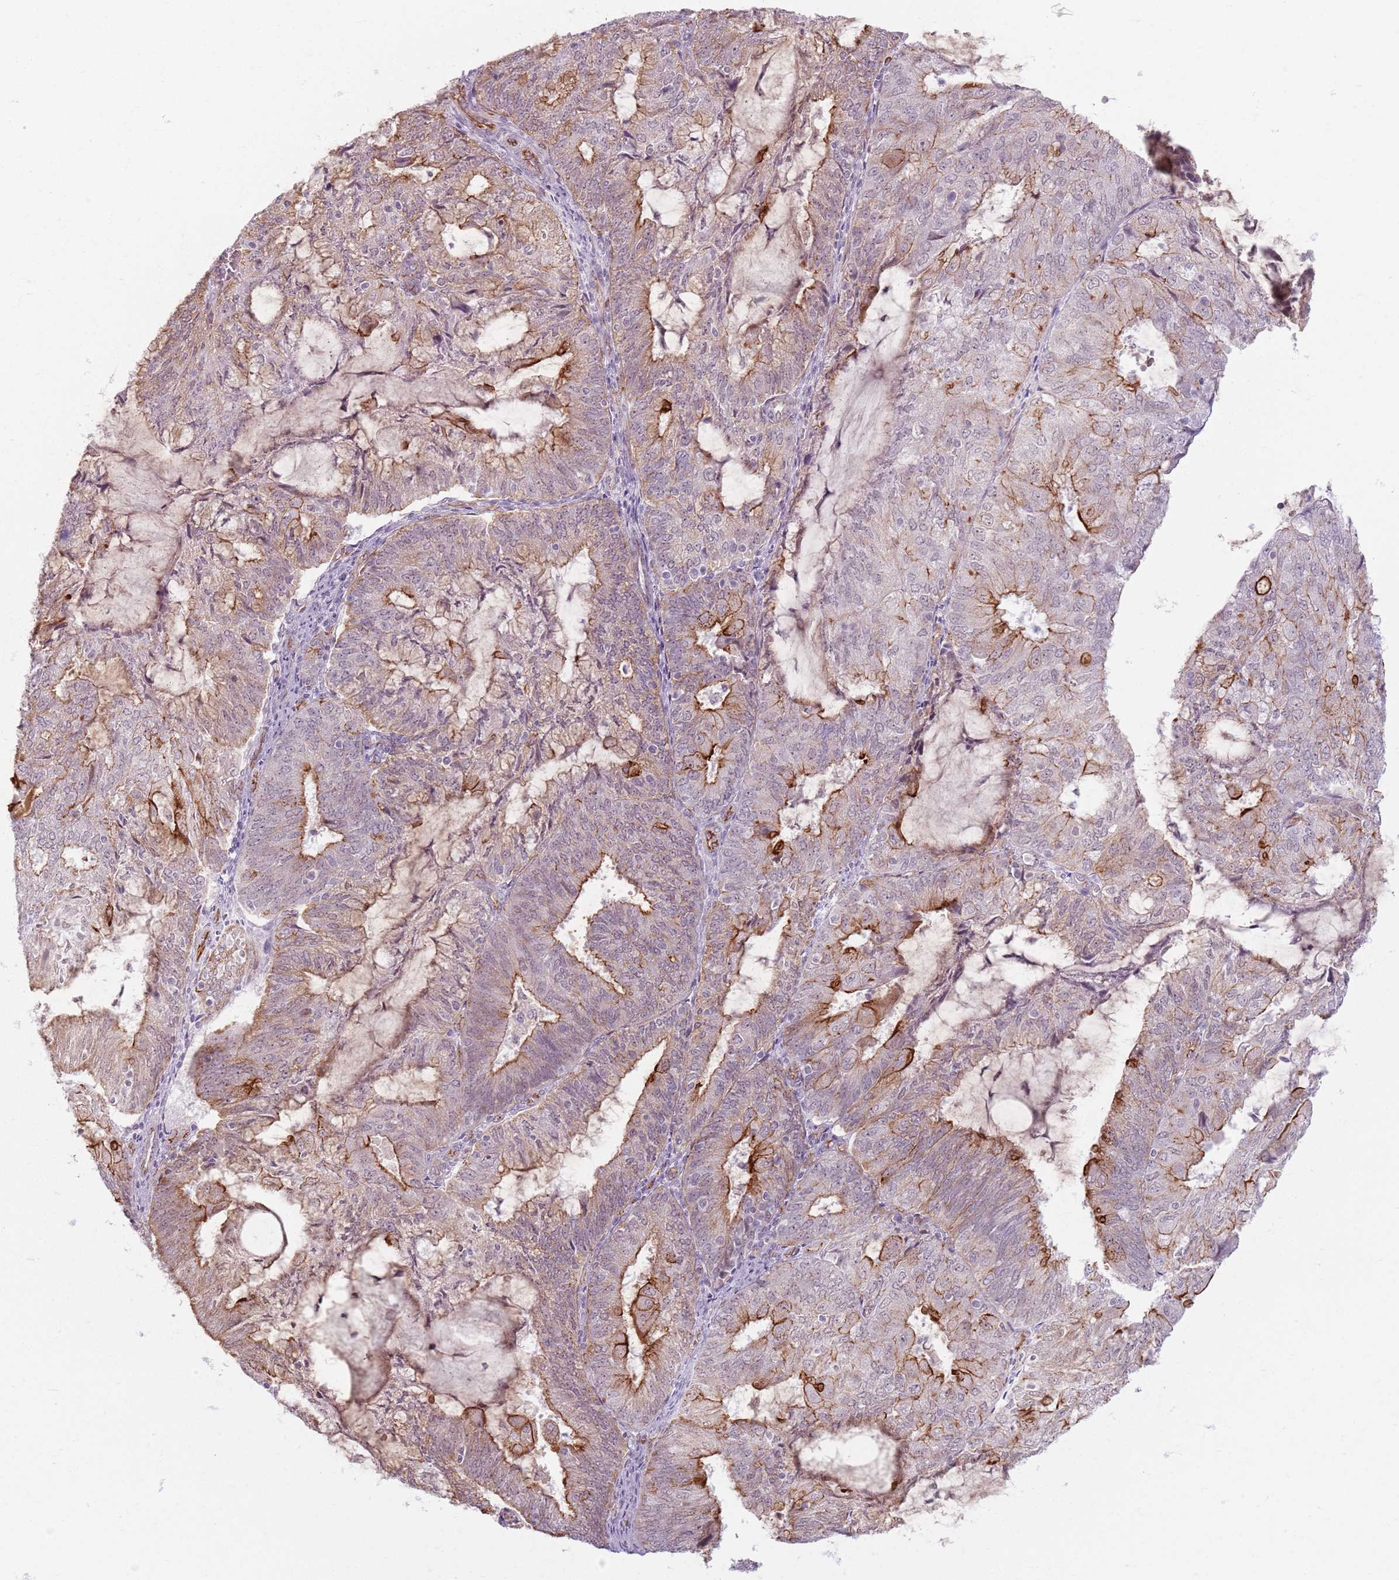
{"staining": {"intensity": "strong", "quantity": "<25%", "location": "cytoplasmic/membranous"}, "tissue": "endometrial cancer", "cell_type": "Tumor cells", "image_type": "cancer", "snomed": [{"axis": "morphology", "description": "Adenocarcinoma, NOS"}, {"axis": "topography", "description": "Endometrium"}], "caption": "Human endometrial cancer stained with a protein marker reveals strong staining in tumor cells.", "gene": "KCNA5", "patient": {"sex": "female", "age": 81}}